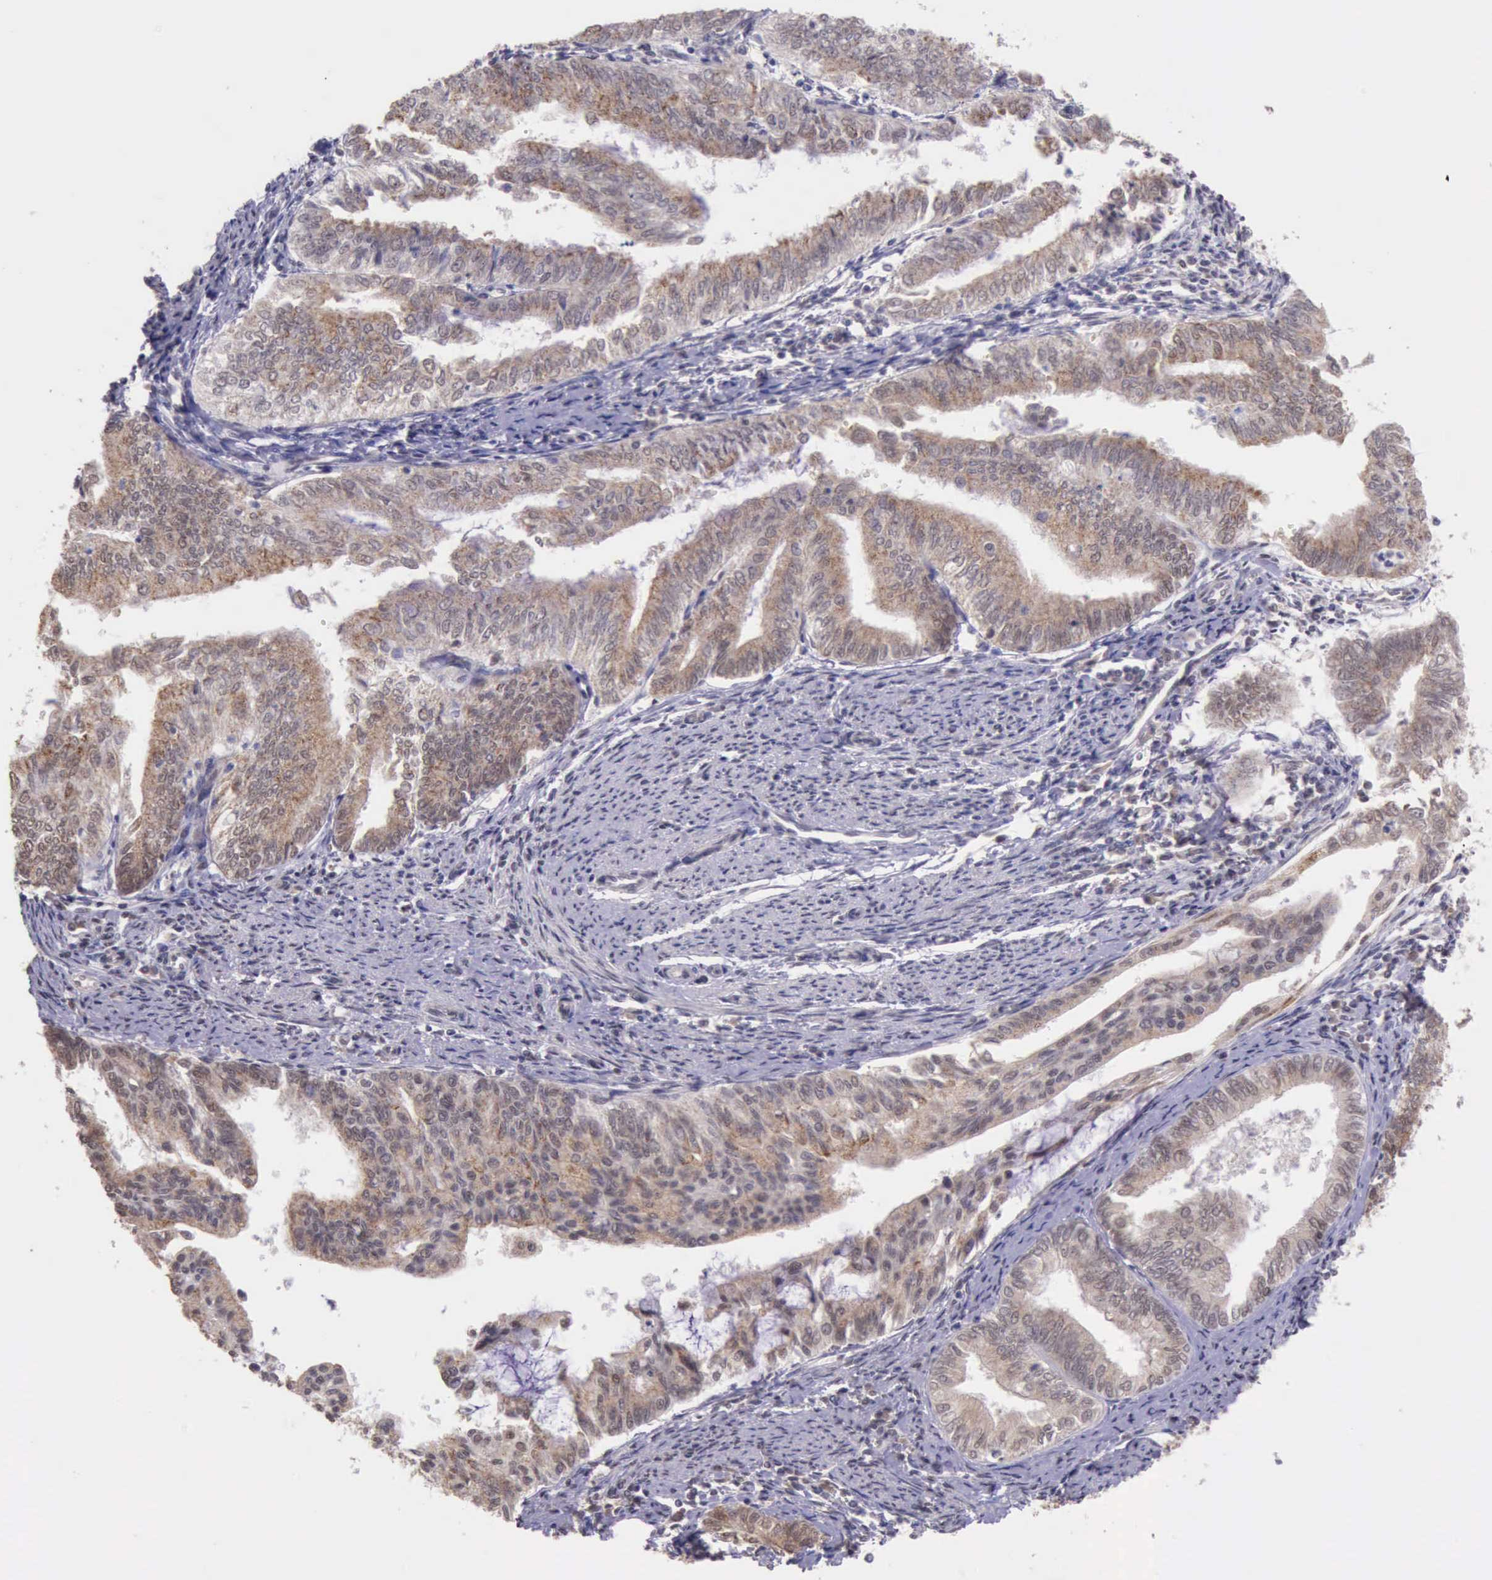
{"staining": {"intensity": "moderate", "quantity": ">75%", "location": "cytoplasmic/membranous,nuclear"}, "tissue": "endometrial cancer", "cell_type": "Tumor cells", "image_type": "cancer", "snomed": [{"axis": "morphology", "description": "Adenocarcinoma, NOS"}, {"axis": "topography", "description": "Endometrium"}], "caption": "Immunohistochemistry (DAB) staining of adenocarcinoma (endometrial) exhibits moderate cytoplasmic/membranous and nuclear protein positivity in about >75% of tumor cells.", "gene": "PRPF39", "patient": {"sex": "female", "age": 66}}